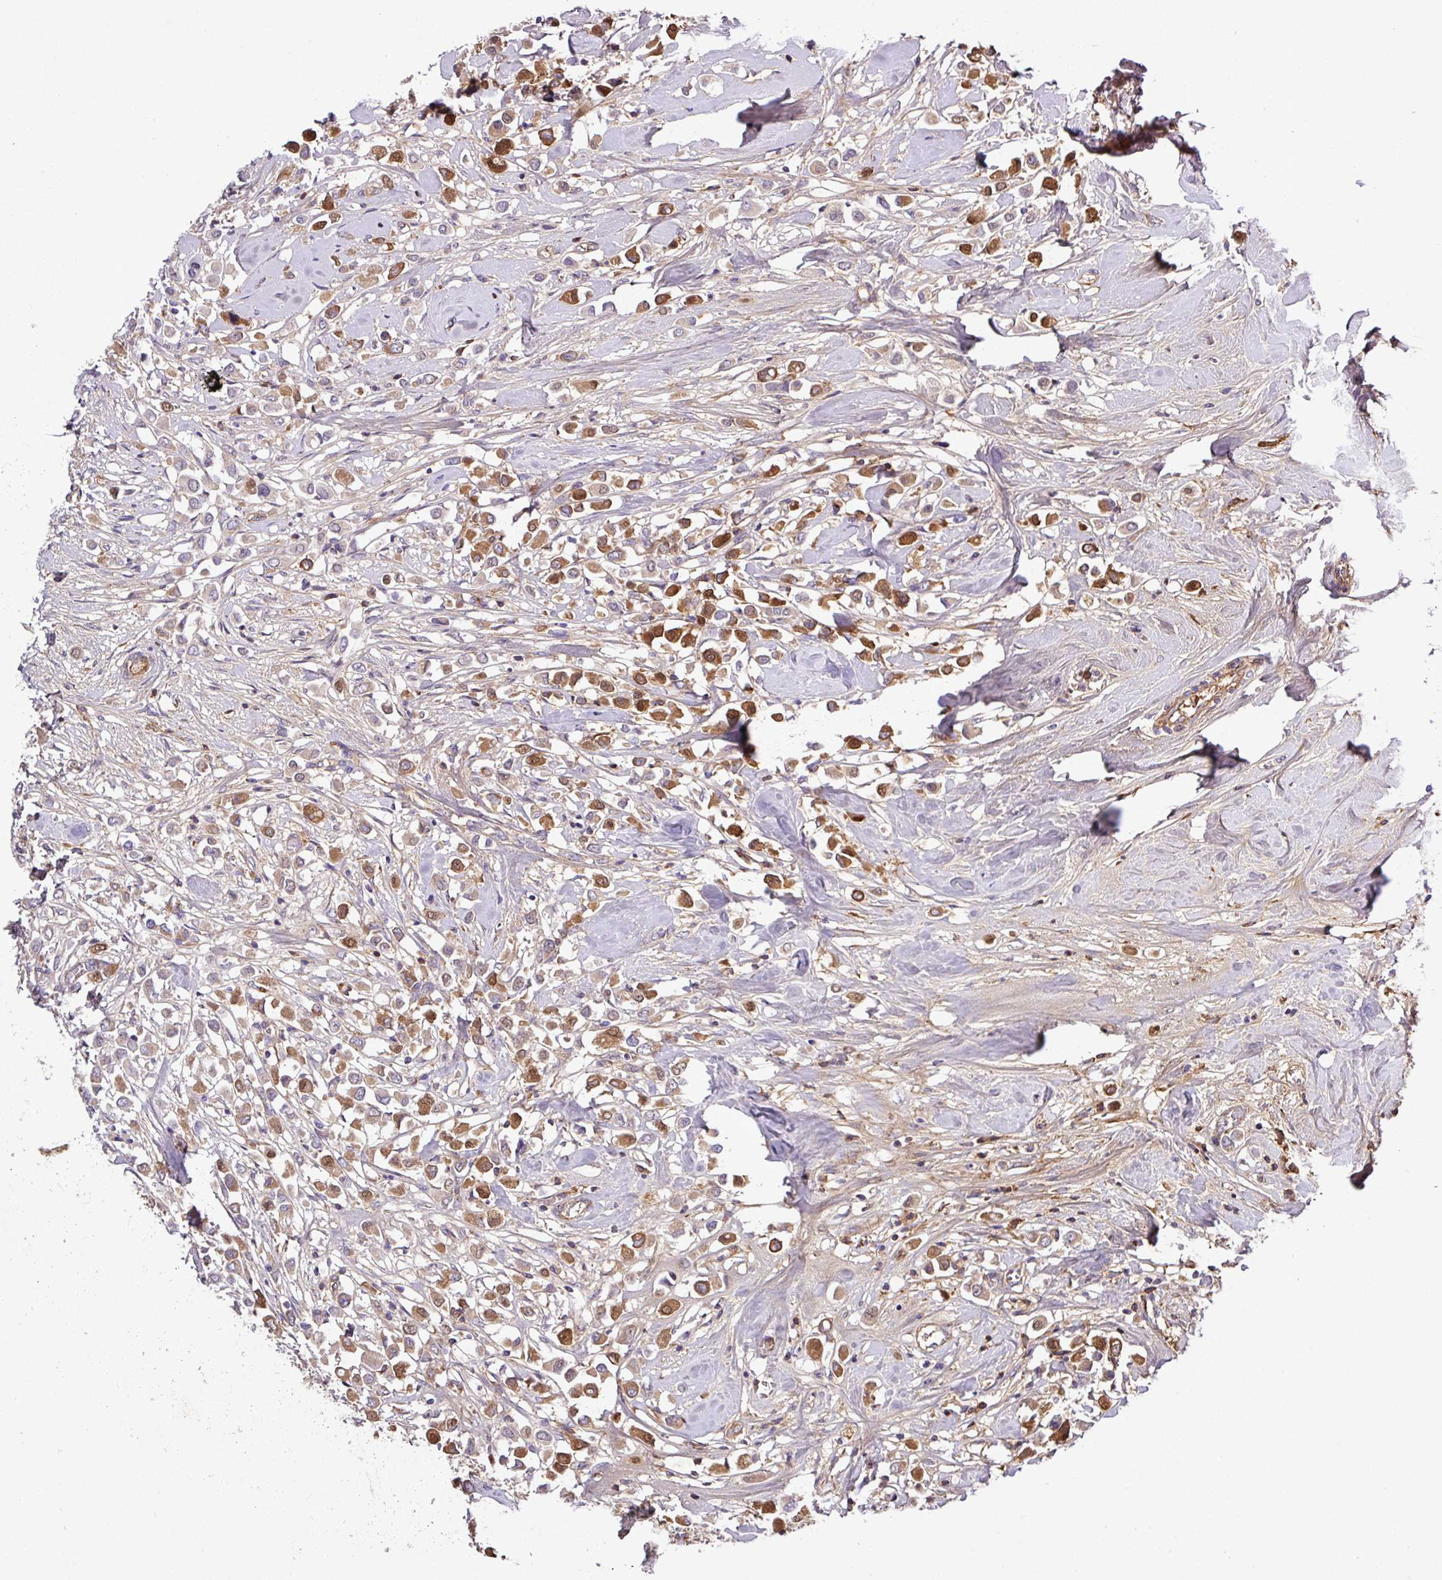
{"staining": {"intensity": "moderate", "quantity": ">75%", "location": "cytoplasmic/membranous"}, "tissue": "breast cancer", "cell_type": "Tumor cells", "image_type": "cancer", "snomed": [{"axis": "morphology", "description": "Duct carcinoma"}, {"axis": "topography", "description": "Breast"}], "caption": "This is an image of immunohistochemistry staining of breast cancer, which shows moderate positivity in the cytoplasmic/membranous of tumor cells.", "gene": "CWH43", "patient": {"sex": "female", "age": 61}}